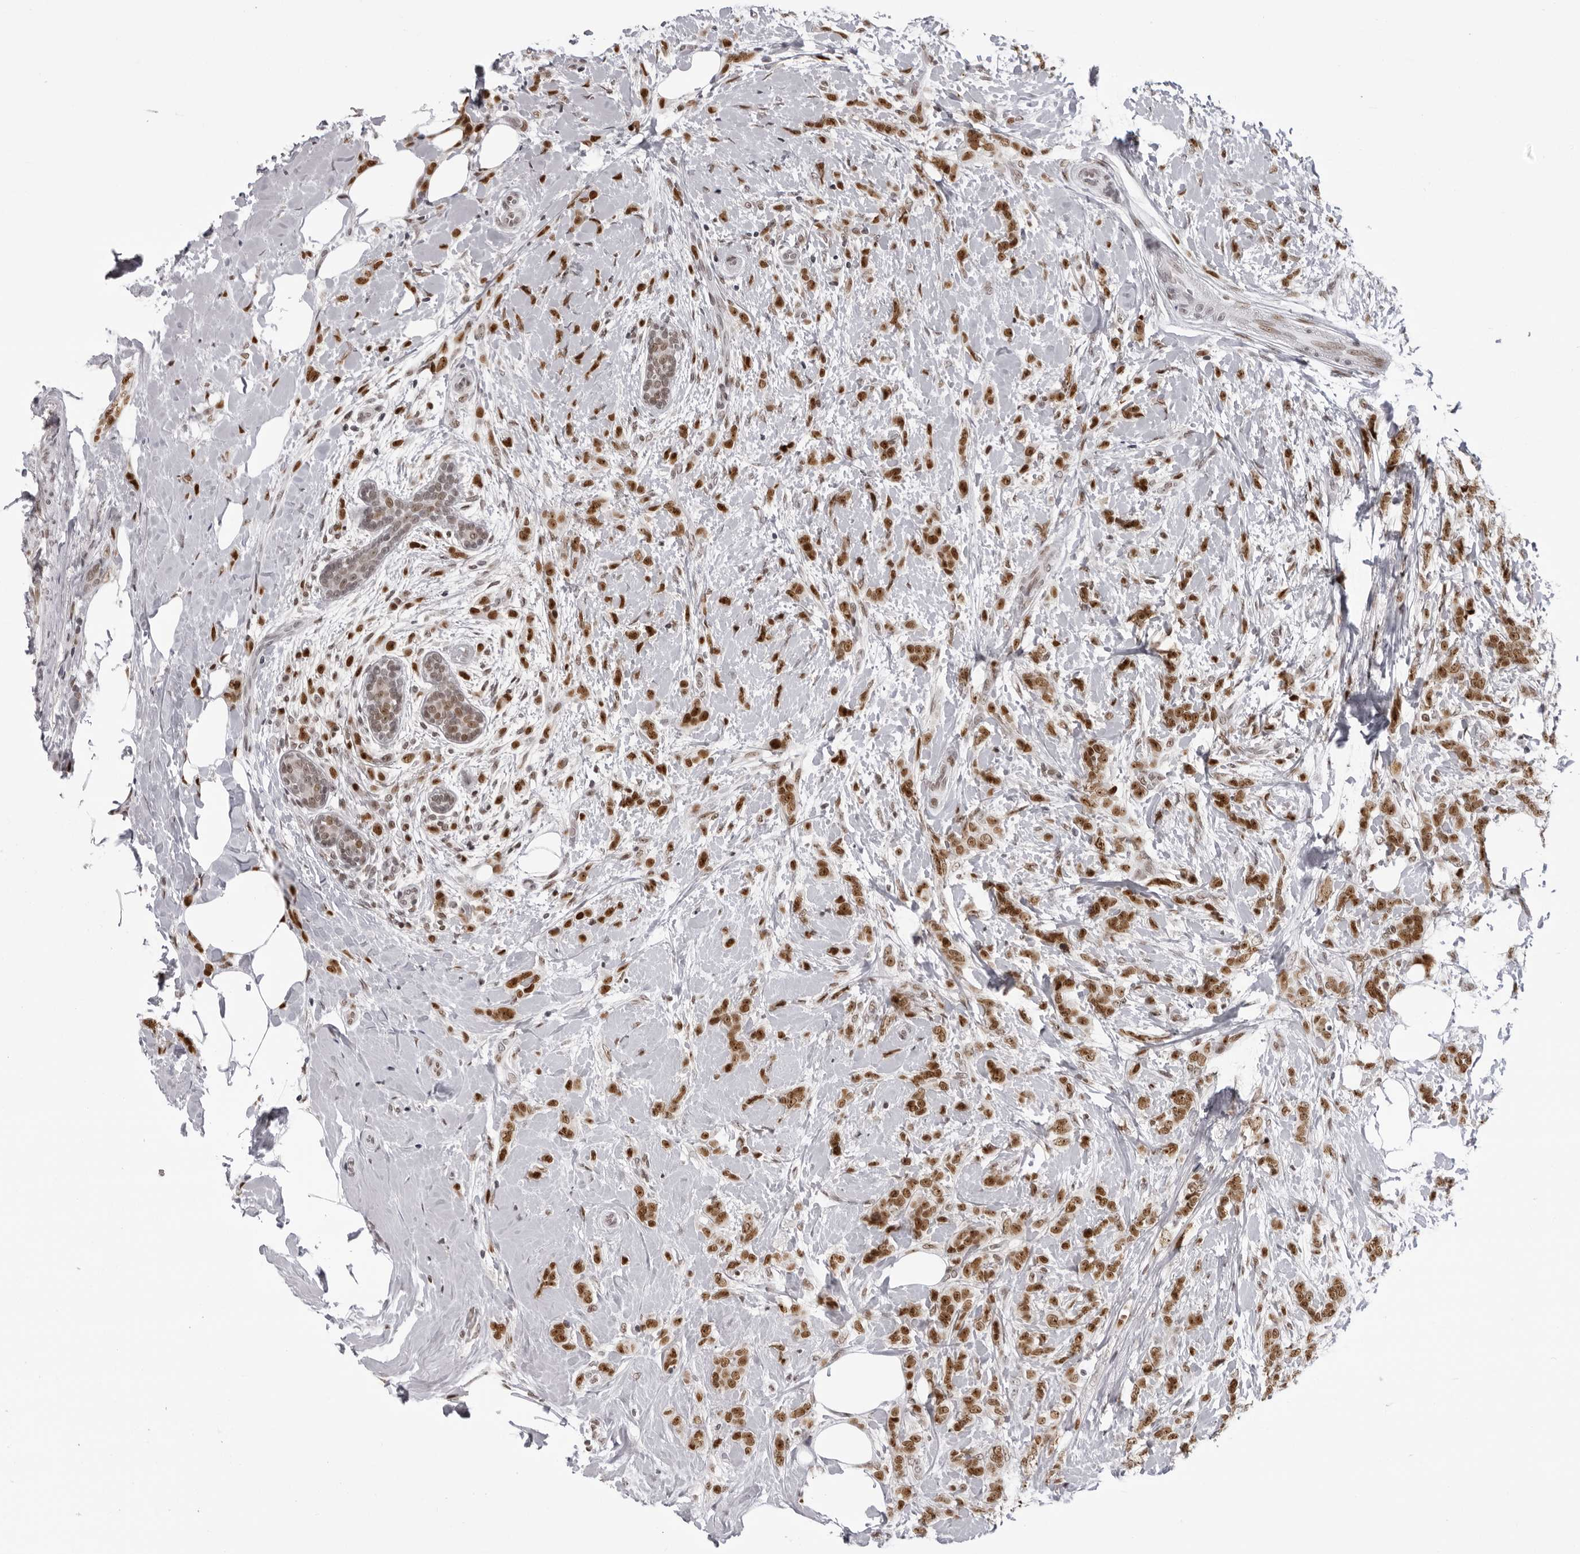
{"staining": {"intensity": "moderate", "quantity": ">75%", "location": "nuclear"}, "tissue": "breast cancer", "cell_type": "Tumor cells", "image_type": "cancer", "snomed": [{"axis": "morphology", "description": "Lobular carcinoma, in situ"}, {"axis": "morphology", "description": "Lobular carcinoma"}, {"axis": "topography", "description": "Breast"}], "caption": "Immunohistochemical staining of human breast lobular carcinoma reveals medium levels of moderate nuclear positivity in about >75% of tumor cells.", "gene": "HEXIM2", "patient": {"sex": "female", "age": 41}}